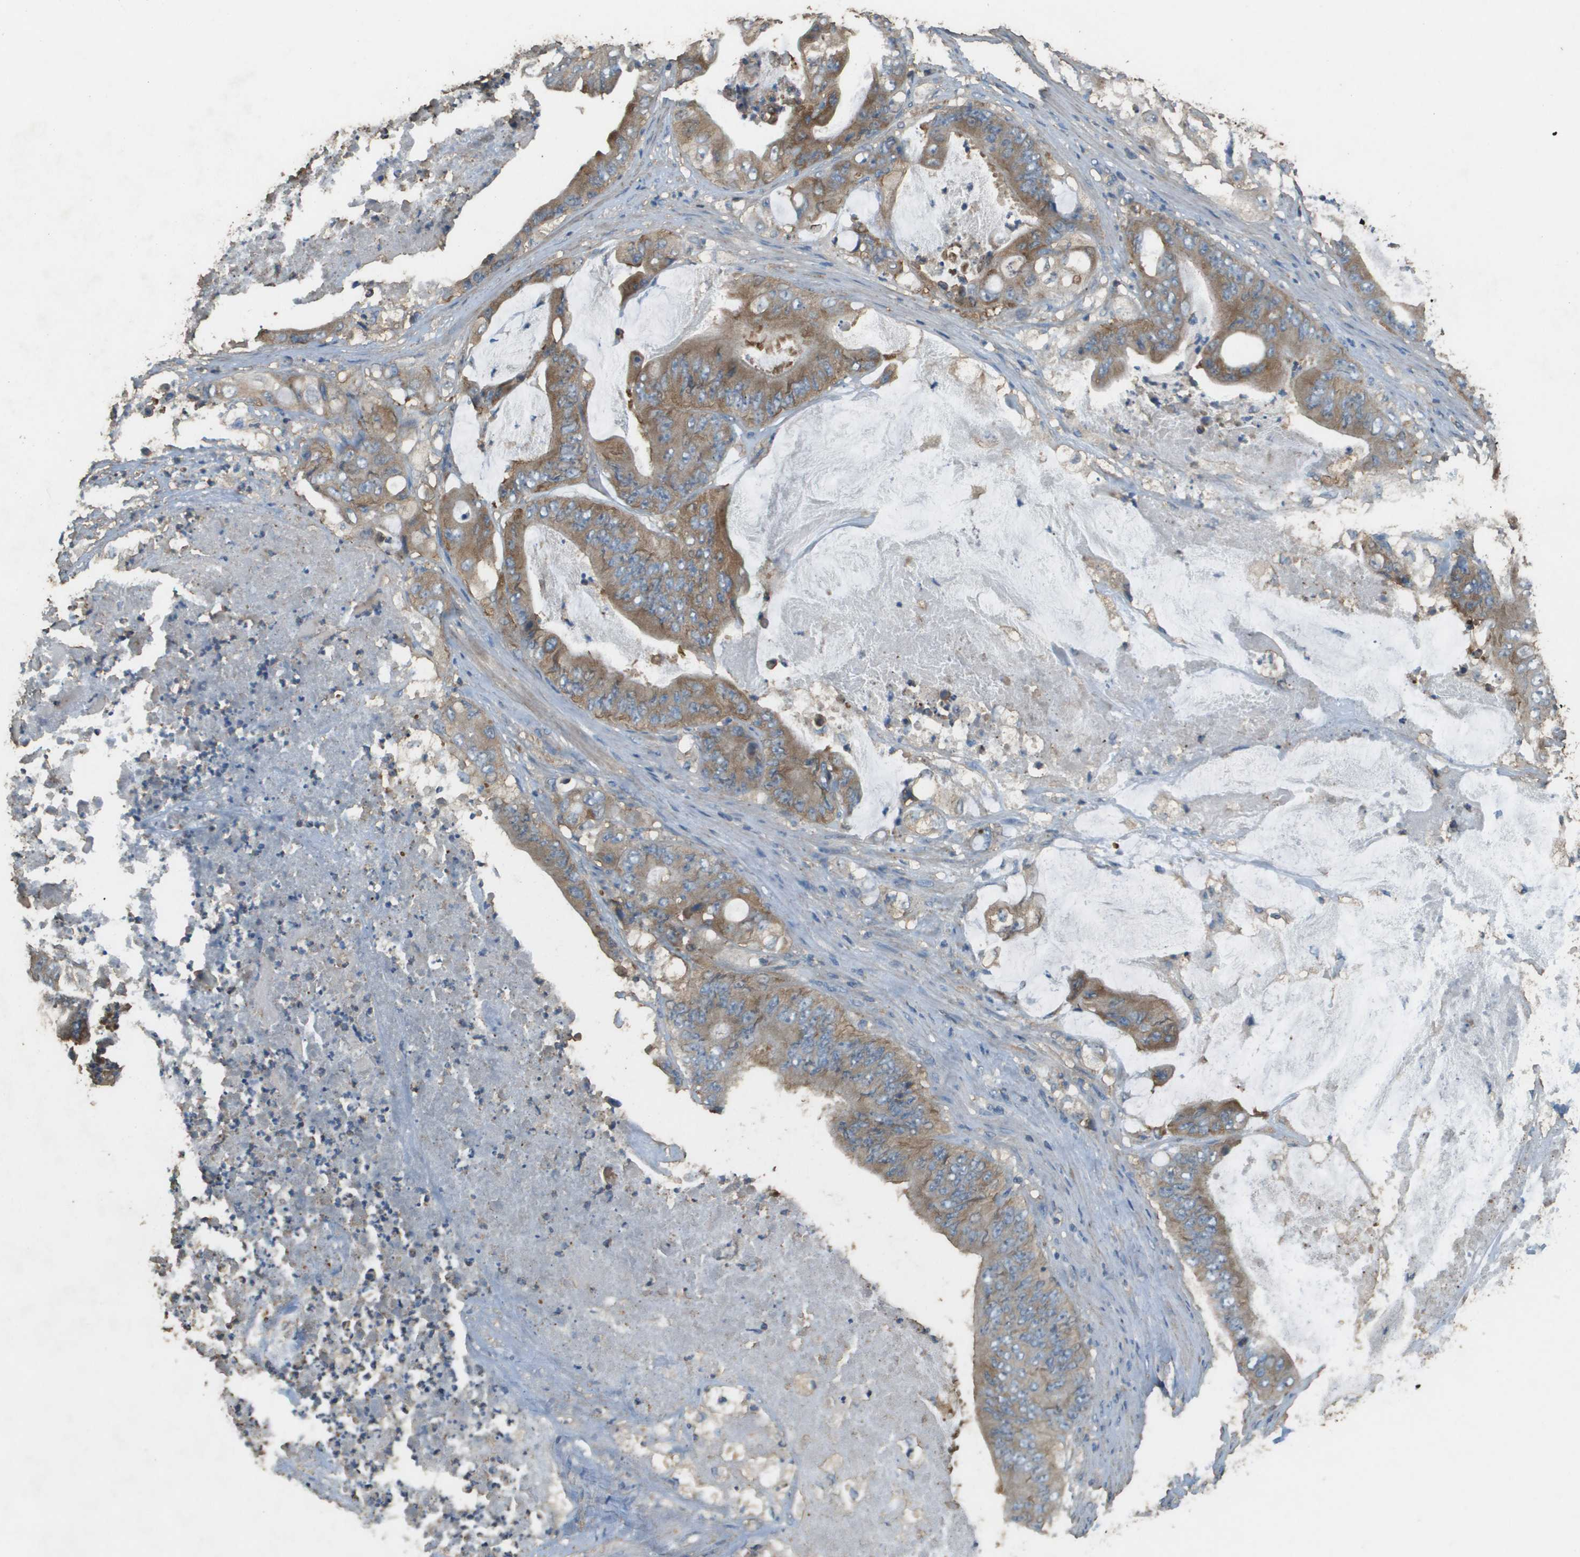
{"staining": {"intensity": "moderate", "quantity": ">75%", "location": "cytoplasmic/membranous"}, "tissue": "stomach cancer", "cell_type": "Tumor cells", "image_type": "cancer", "snomed": [{"axis": "morphology", "description": "Adenocarcinoma, NOS"}, {"axis": "topography", "description": "Stomach"}], "caption": "Immunohistochemical staining of human adenocarcinoma (stomach) demonstrates moderate cytoplasmic/membranous protein staining in approximately >75% of tumor cells.", "gene": "MS4A7", "patient": {"sex": "female", "age": 73}}